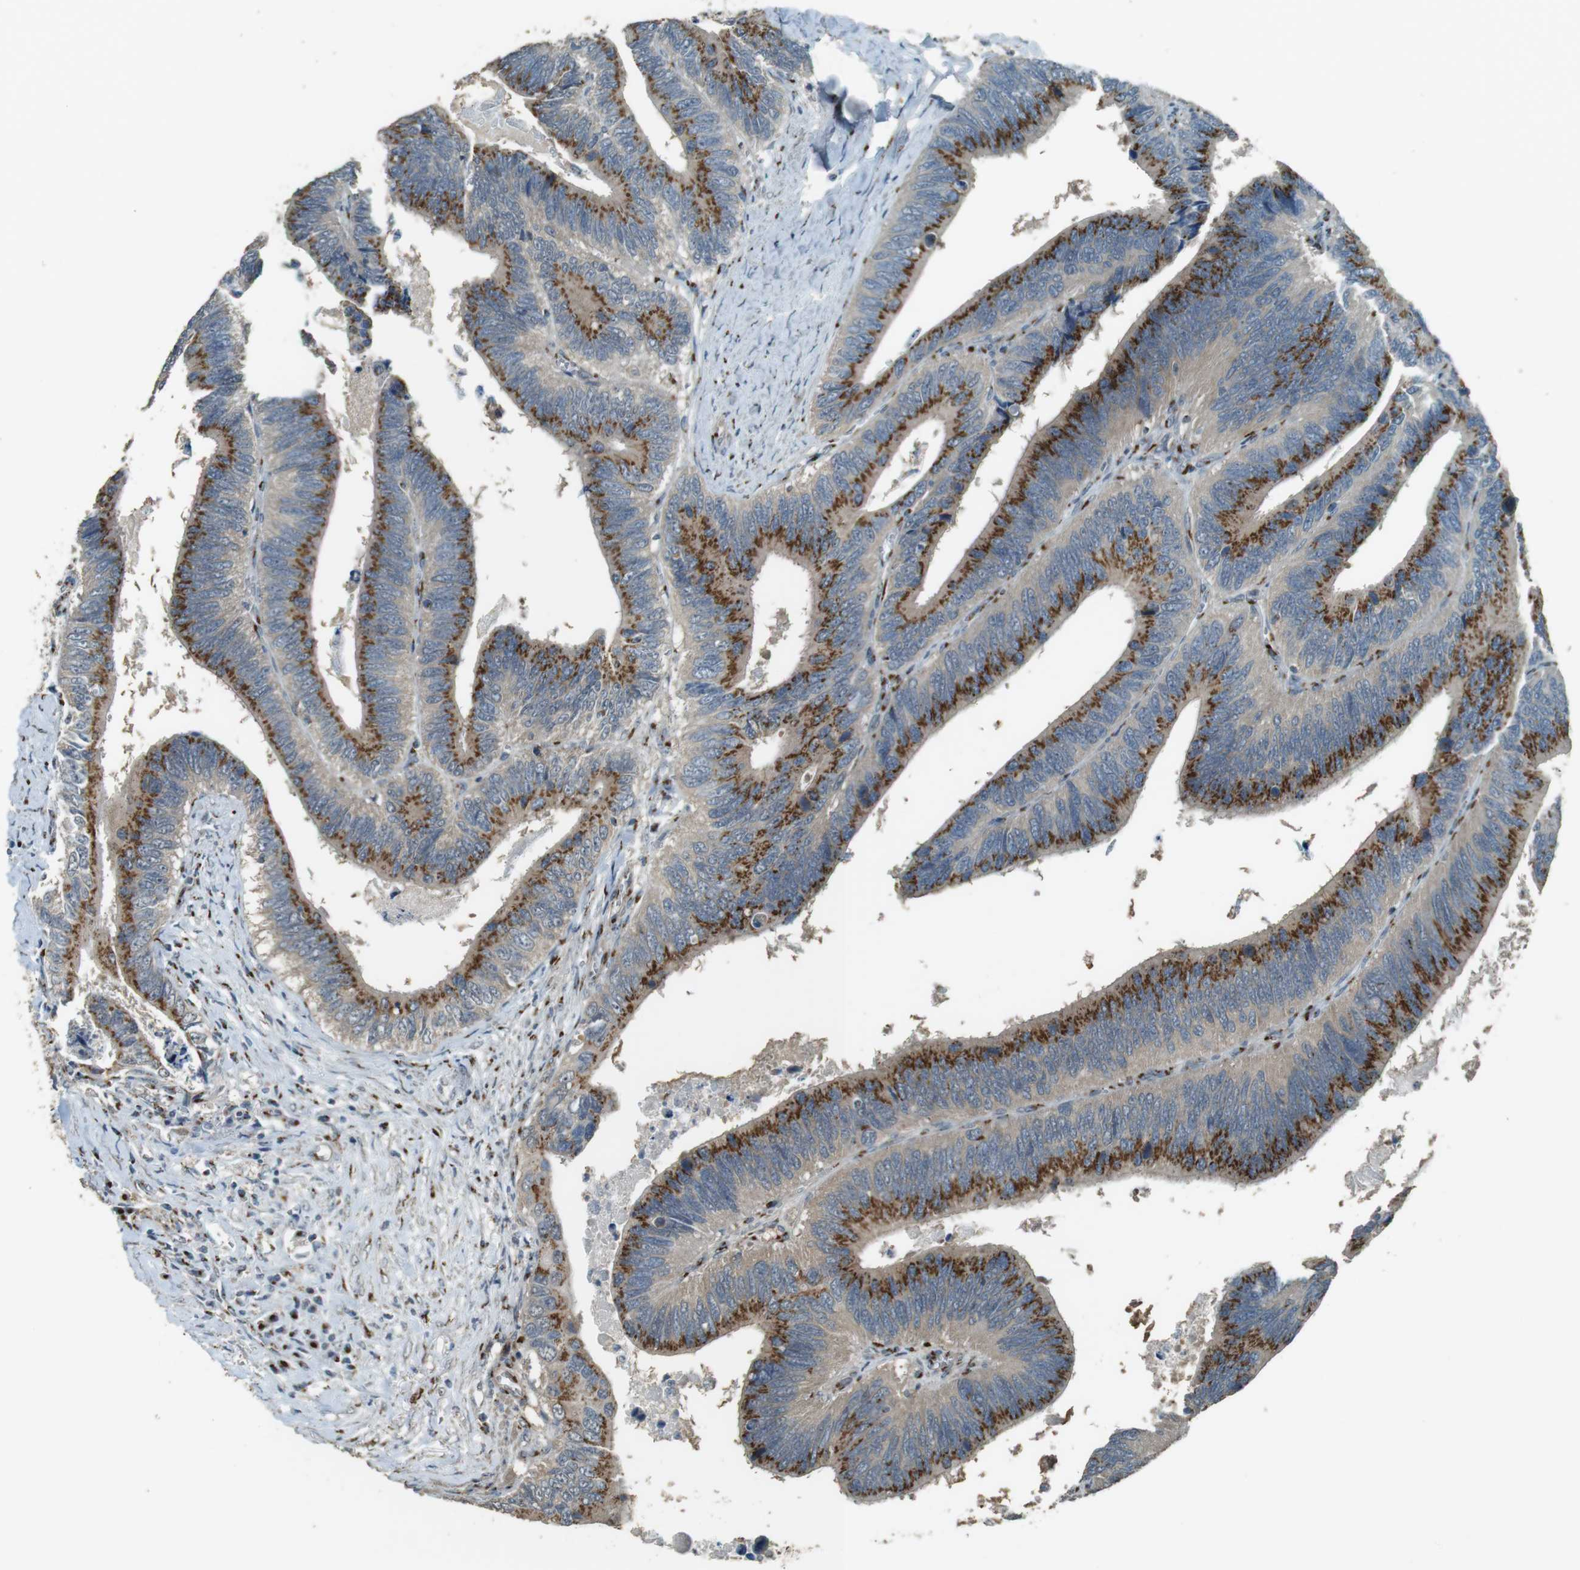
{"staining": {"intensity": "strong", "quantity": ">75%", "location": "cytoplasmic/membranous"}, "tissue": "colorectal cancer", "cell_type": "Tumor cells", "image_type": "cancer", "snomed": [{"axis": "morphology", "description": "Adenocarcinoma, NOS"}, {"axis": "topography", "description": "Colon"}], "caption": "Adenocarcinoma (colorectal) stained for a protein reveals strong cytoplasmic/membranous positivity in tumor cells.", "gene": "TMEM115", "patient": {"sex": "male", "age": 72}}